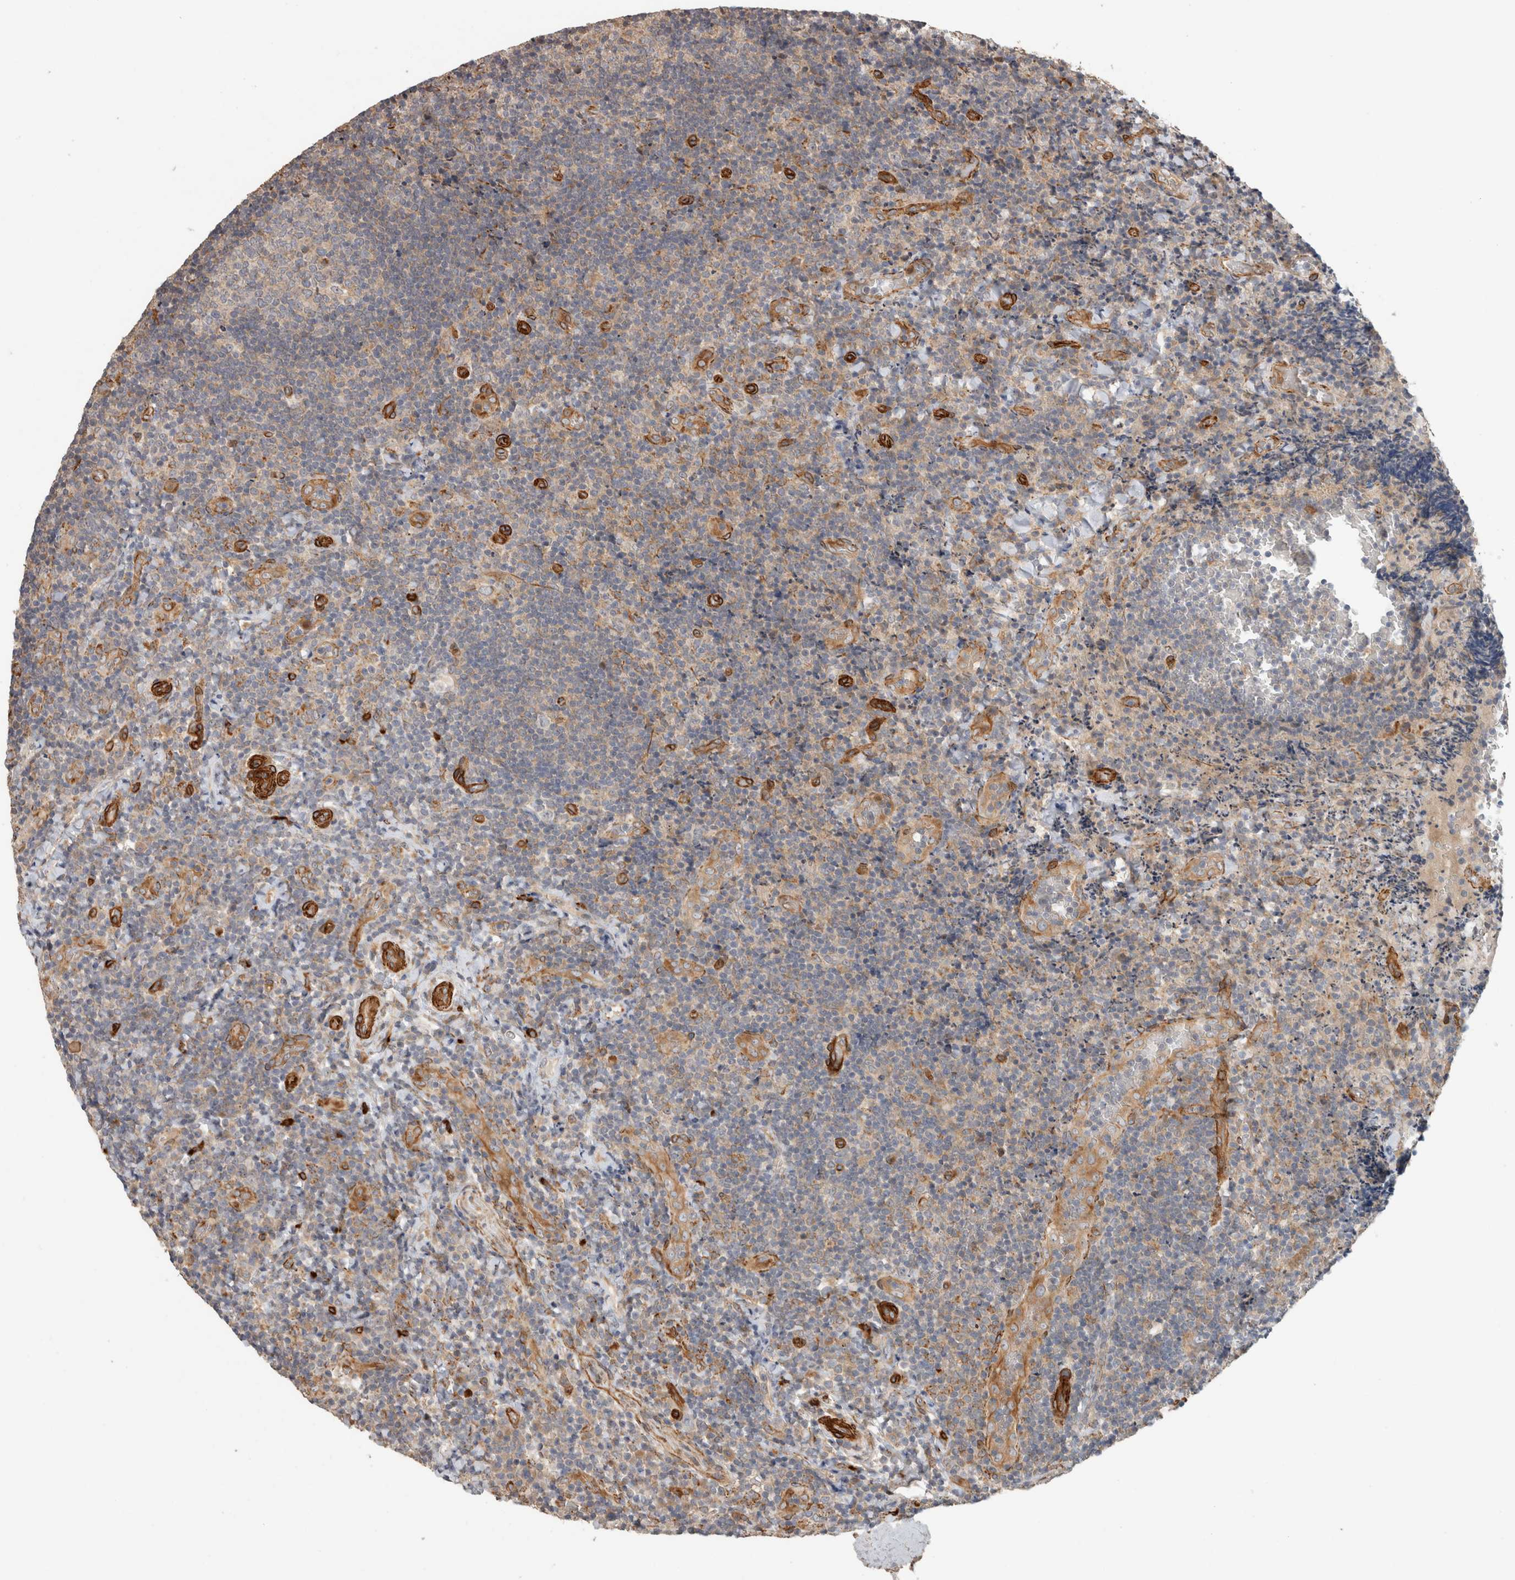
{"staining": {"intensity": "weak", "quantity": "<25%", "location": "cytoplasmic/membranous"}, "tissue": "lymphoma", "cell_type": "Tumor cells", "image_type": "cancer", "snomed": [{"axis": "morphology", "description": "Malignant lymphoma, non-Hodgkin's type, High grade"}, {"axis": "topography", "description": "Tonsil"}], "caption": "This is a photomicrograph of IHC staining of lymphoma, which shows no expression in tumor cells.", "gene": "SIPA1L2", "patient": {"sex": "female", "age": 36}}